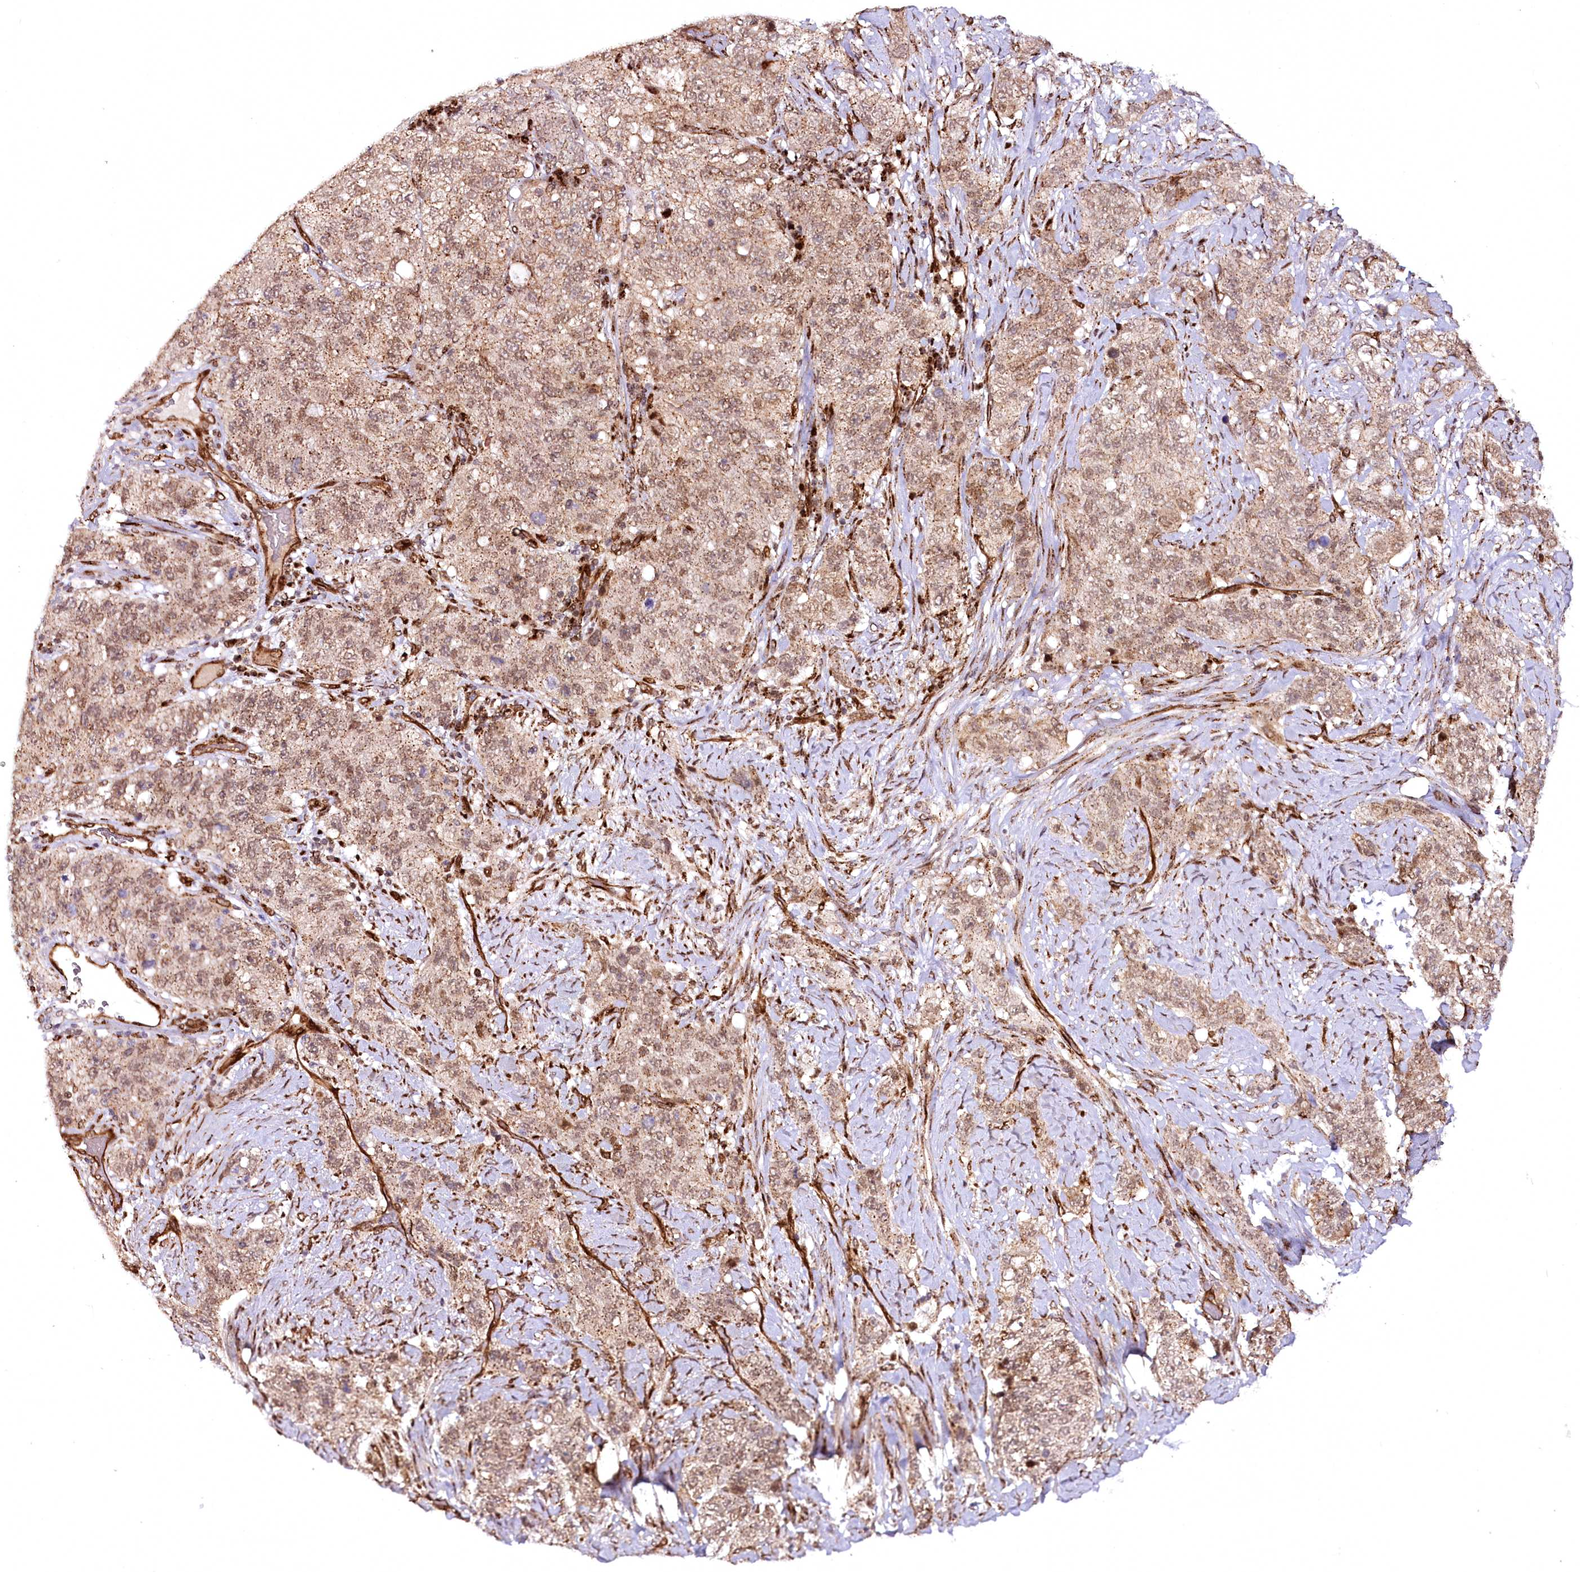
{"staining": {"intensity": "weak", "quantity": ">75%", "location": "cytoplasmic/membranous,nuclear"}, "tissue": "stomach cancer", "cell_type": "Tumor cells", "image_type": "cancer", "snomed": [{"axis": "morphology", "description": "Adenocarcinoma, NOS"}, {"axis": "topography", "description": "Stomach"}], "caption": "Immunohistochemistry histopathology image of stomach adenocarcinoma stained for a protein (brown), which shows low levels of weak cytoplasmic/membranous and nuclear expression in approximately >75% of tumor cells.", "gene": "COPG1", "patient": {"sex": "male", "age": 48}}